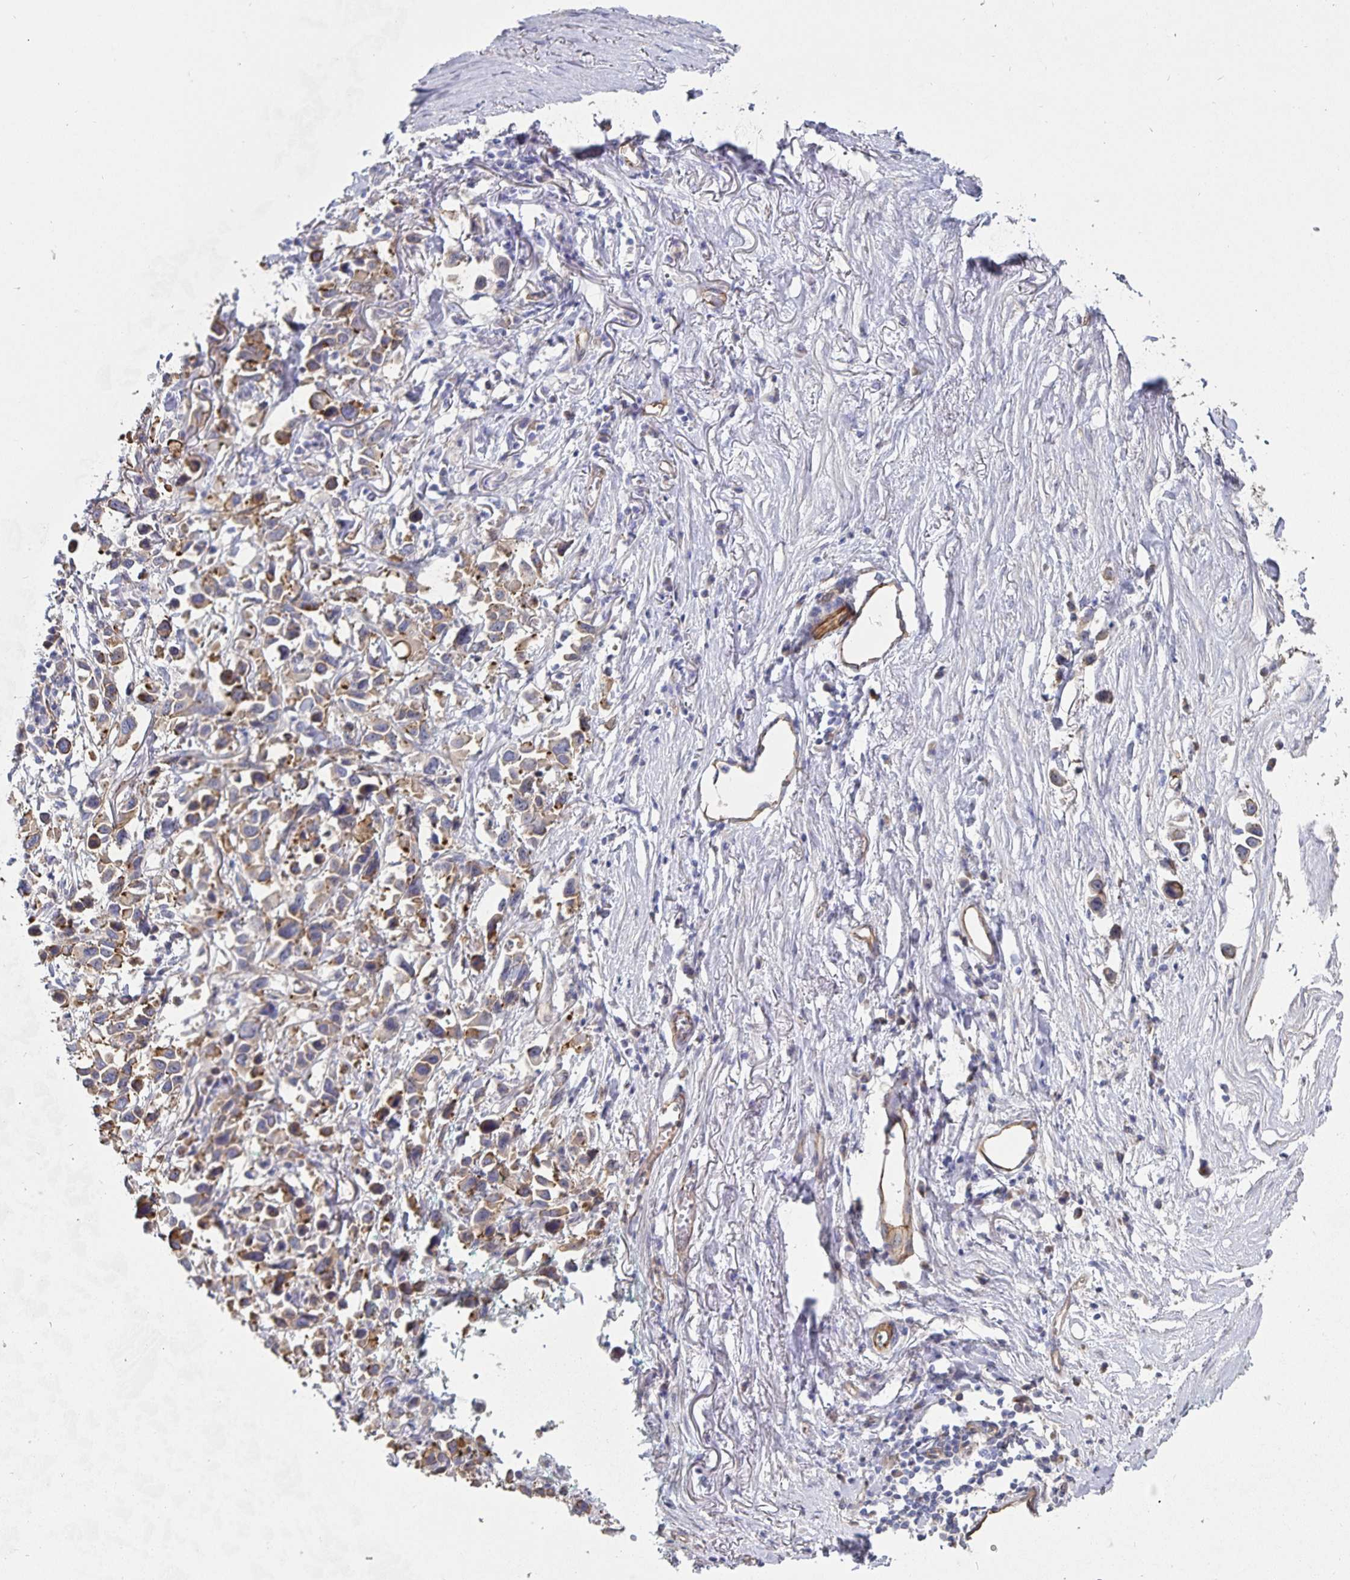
{"staining": {"intensity": "moderate", "quantity": "<25%", "location": "cytoplasmic/membranous"}, "tissue": "stomach cancer", "cell_type": "Tumor cells", "image_type": "cancer", "snomed": [{"axis": "morphology", "description": "Adenocarcinoma, NOS"}, {"axis": "topography", "description": "Stomach"}], "caption": "Approximately <25% of tumor cells in stomach adenocarcinoma exhibit moderate cytoplasmic/membranous protein staining as visualized by brown immunohistochemical staining.", "gene": "SSTR1", "patient": {"sex": "female", "age": 81}}